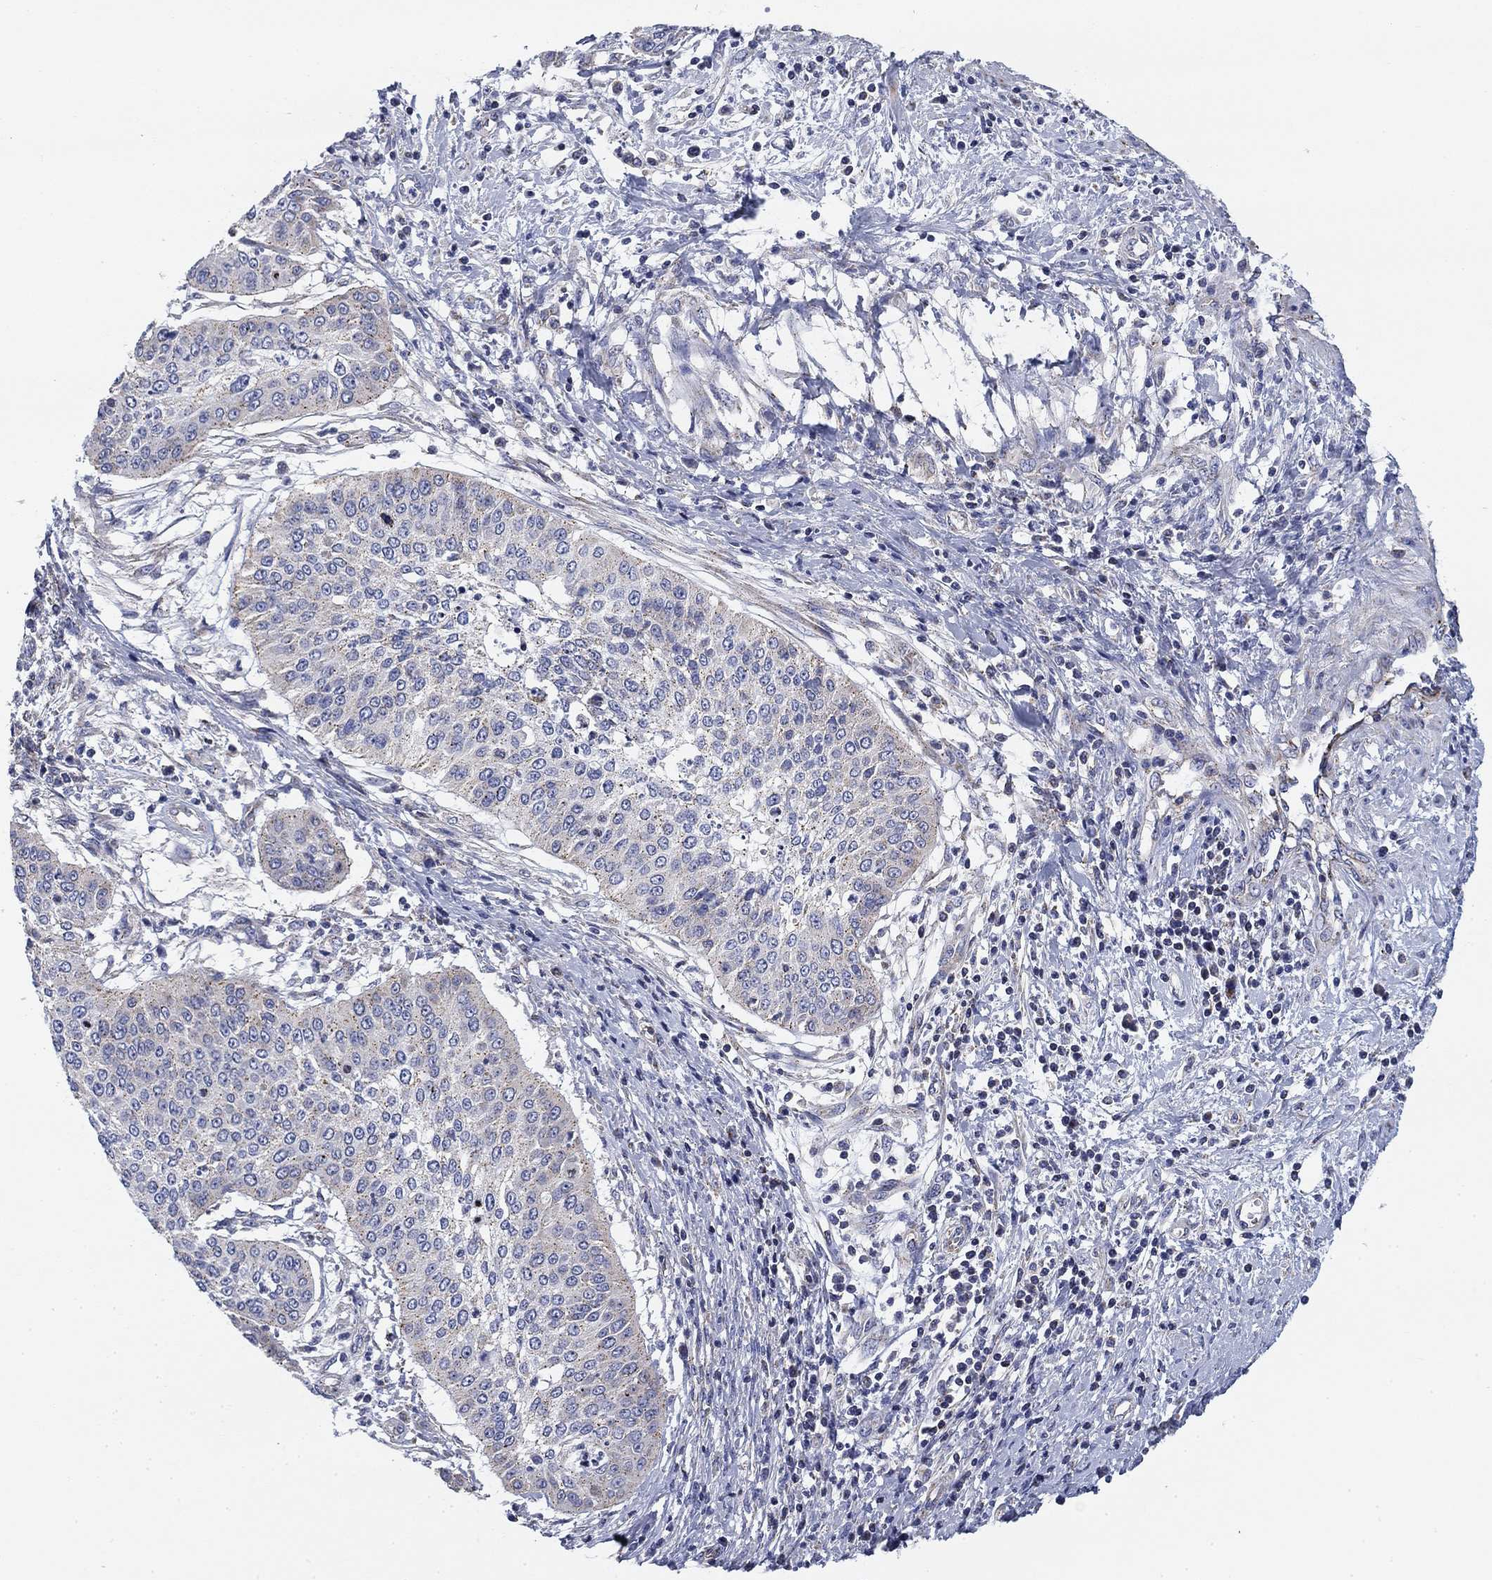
{"staining": {"intensity": "negative", "quantity": "none", "location": "none"}, "tissue": "cervical cancer", "cell_type": "Tumor cells", "image_type": "cancer", "snomed": [{"axis": "morphology", "description": "Normal tissue, NOS"}, {"axis": "morphology", "description": "Squamous cell carcinoma, NOS"}, {"axis": "topography", "description": "Cervix"}], "caption": "Immunohistochemistry (IHC) photomicrograph of neoplastic tissue: human cervical squamous cell carcinoma stained with DAB shows no significant protein expression in tumor cells.", "gene": "NACAD", "patient": {"sex": "female", "age": 39}}